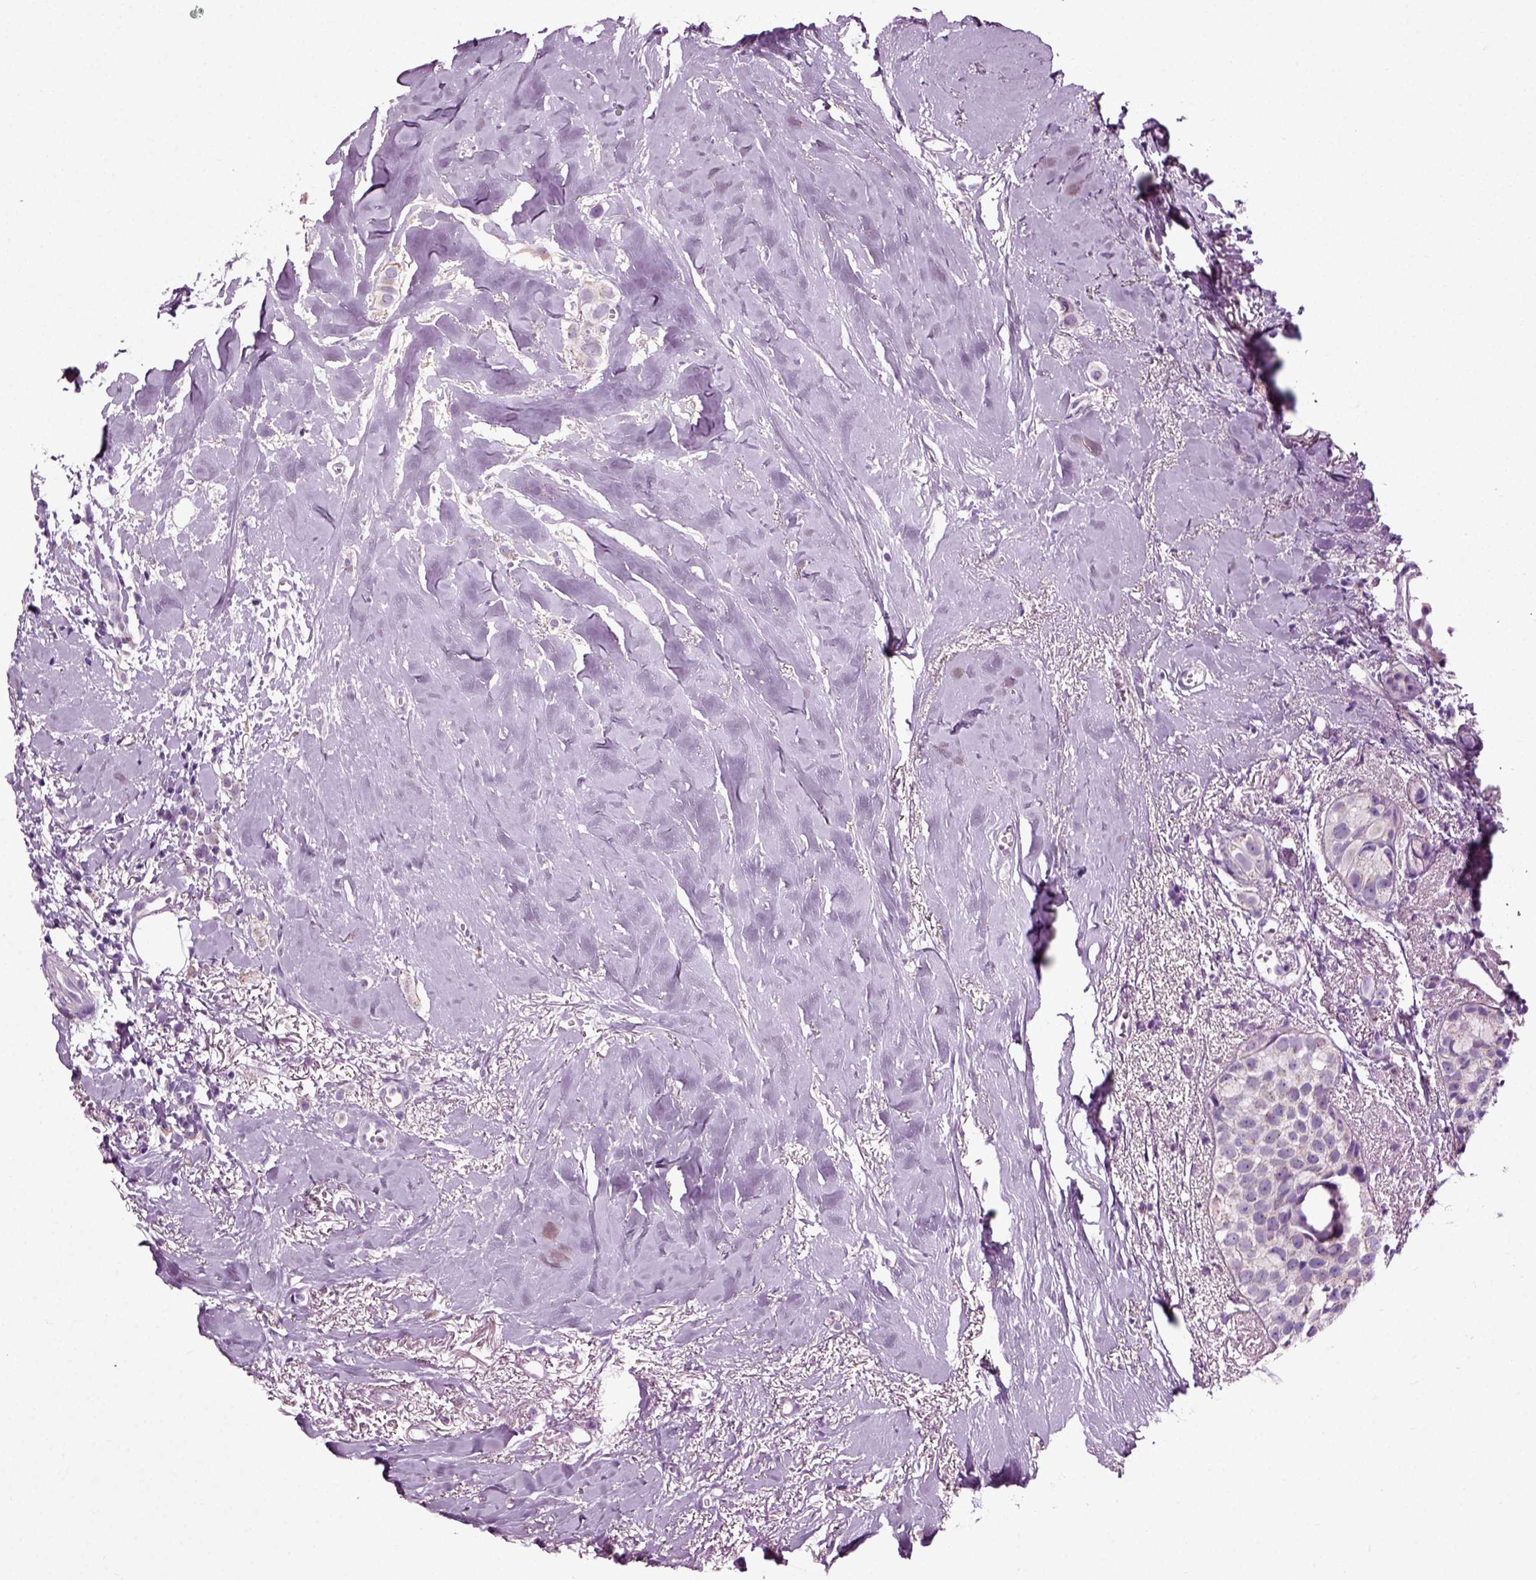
{"staining": {"intensity": "negative", "quantity": "none", "location": "none"}, "tissue": "breast cancer", "cell_type": "Tumor cells", "image_type": "cancer", "snomed": [{"axis": "morphology", "description": "Duct carcinoma"}, {"axis": "topography", "description": "Breast"}], "caption": "A micrograph of human breast infiltrating ductal carcinoma is negative for staining in tumor cells.", "gene": "DNAH10", "patient": {"sex": "female", "age": 85}}